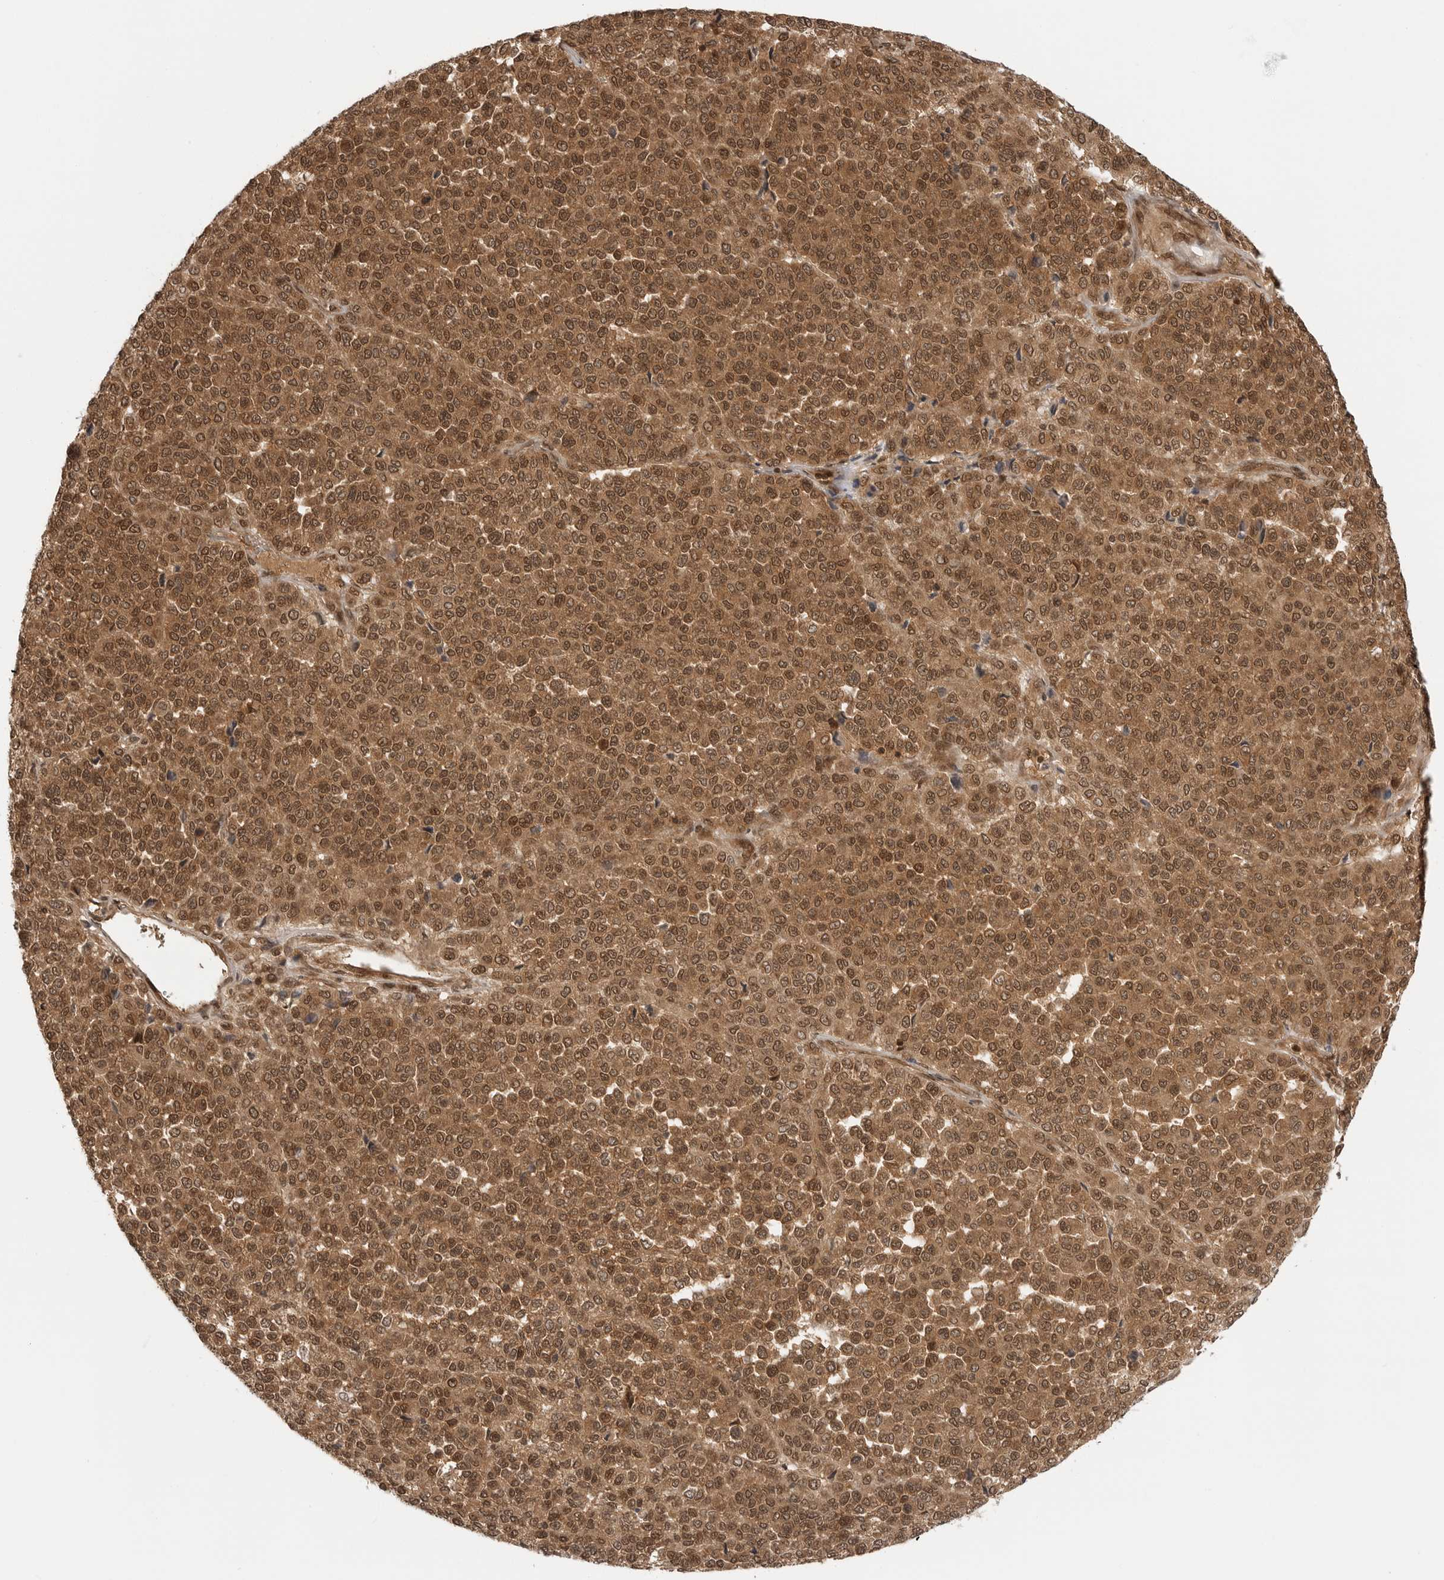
{"staining": {"intensity": "strong", "quantity": ">75%", "location": "cytoplasmic/membranous,nuclear"}, "tissue": "melanoma", "cell_type": "Tumor cells", "image_type": "cancer", "snomed": [{"axis": "morphology", "description": "Malignant melanoma, Metastatic site"}, {"axis": "topography", "description": "Pancreas"}], "caption": "Malignant melanoma (metastatic site) stained for a protein (brown) reveals strong cytoplasmic/membranous and nuclear positive expression in approximately >75% of tumor cells.", "gene": "SZRD1", "patient": {"sex": "female", "age": 30}}